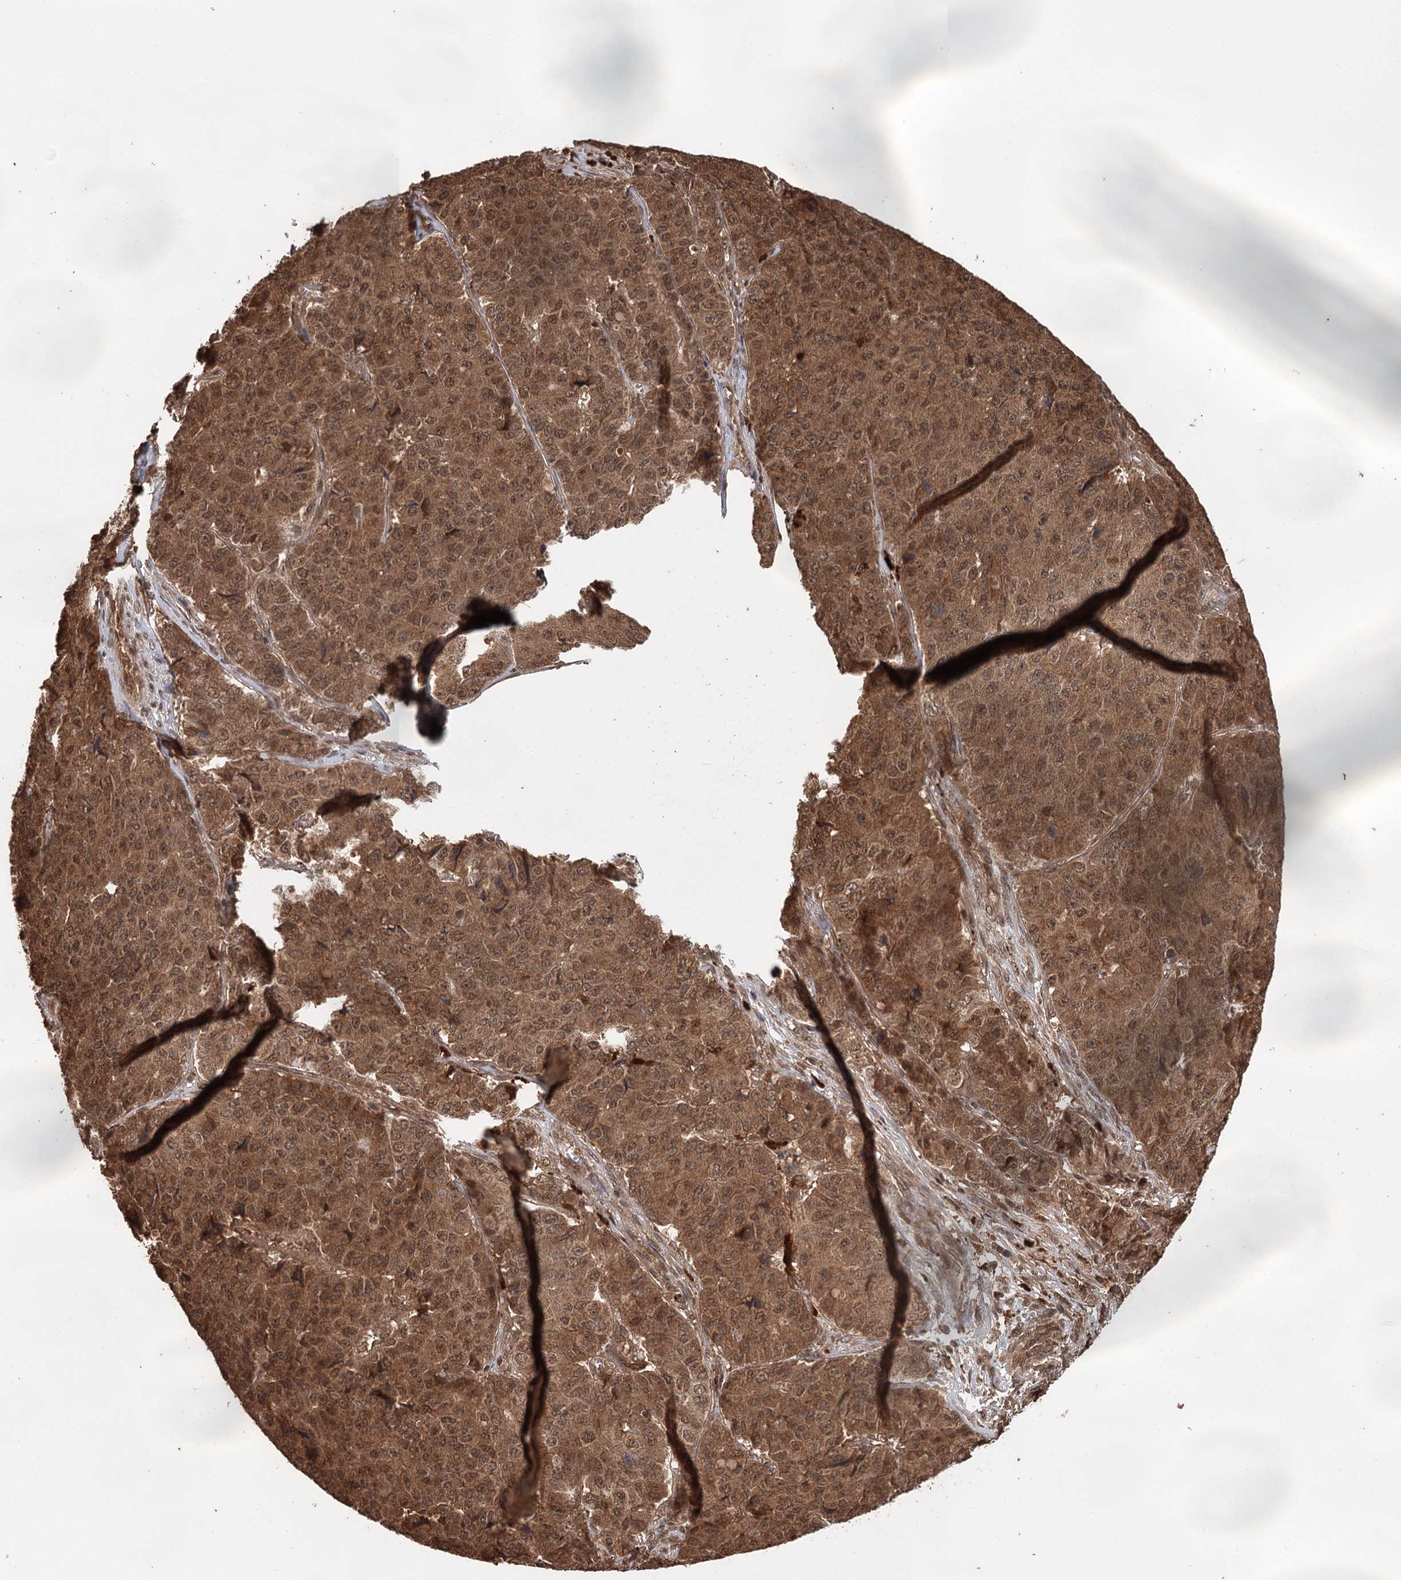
{"staining": {"intensity": "moderate", "quantity": ">75%", "location": "cytoplasmic/membranous,nuclear"}, "tissue": "pancreatic cancer", "cell_type": "Tumor cells", "image_type": "cancer", "snomed": [{"axis": "morphology", "description": "Adenocarcinoma, NOS"}, {"axis": "topography", "description": "Pancreas"}], "caption": "A high-resolution image shows immunohistochemistry (IHC) staining of adenocarcinoma (pancreatic), which shows moderate cytoplasmic/membranous and nuclear staining in approximately >75% of tumor cells.", "gene": "N6AMT1", "patient": {"sex": "male", "age": 50}}